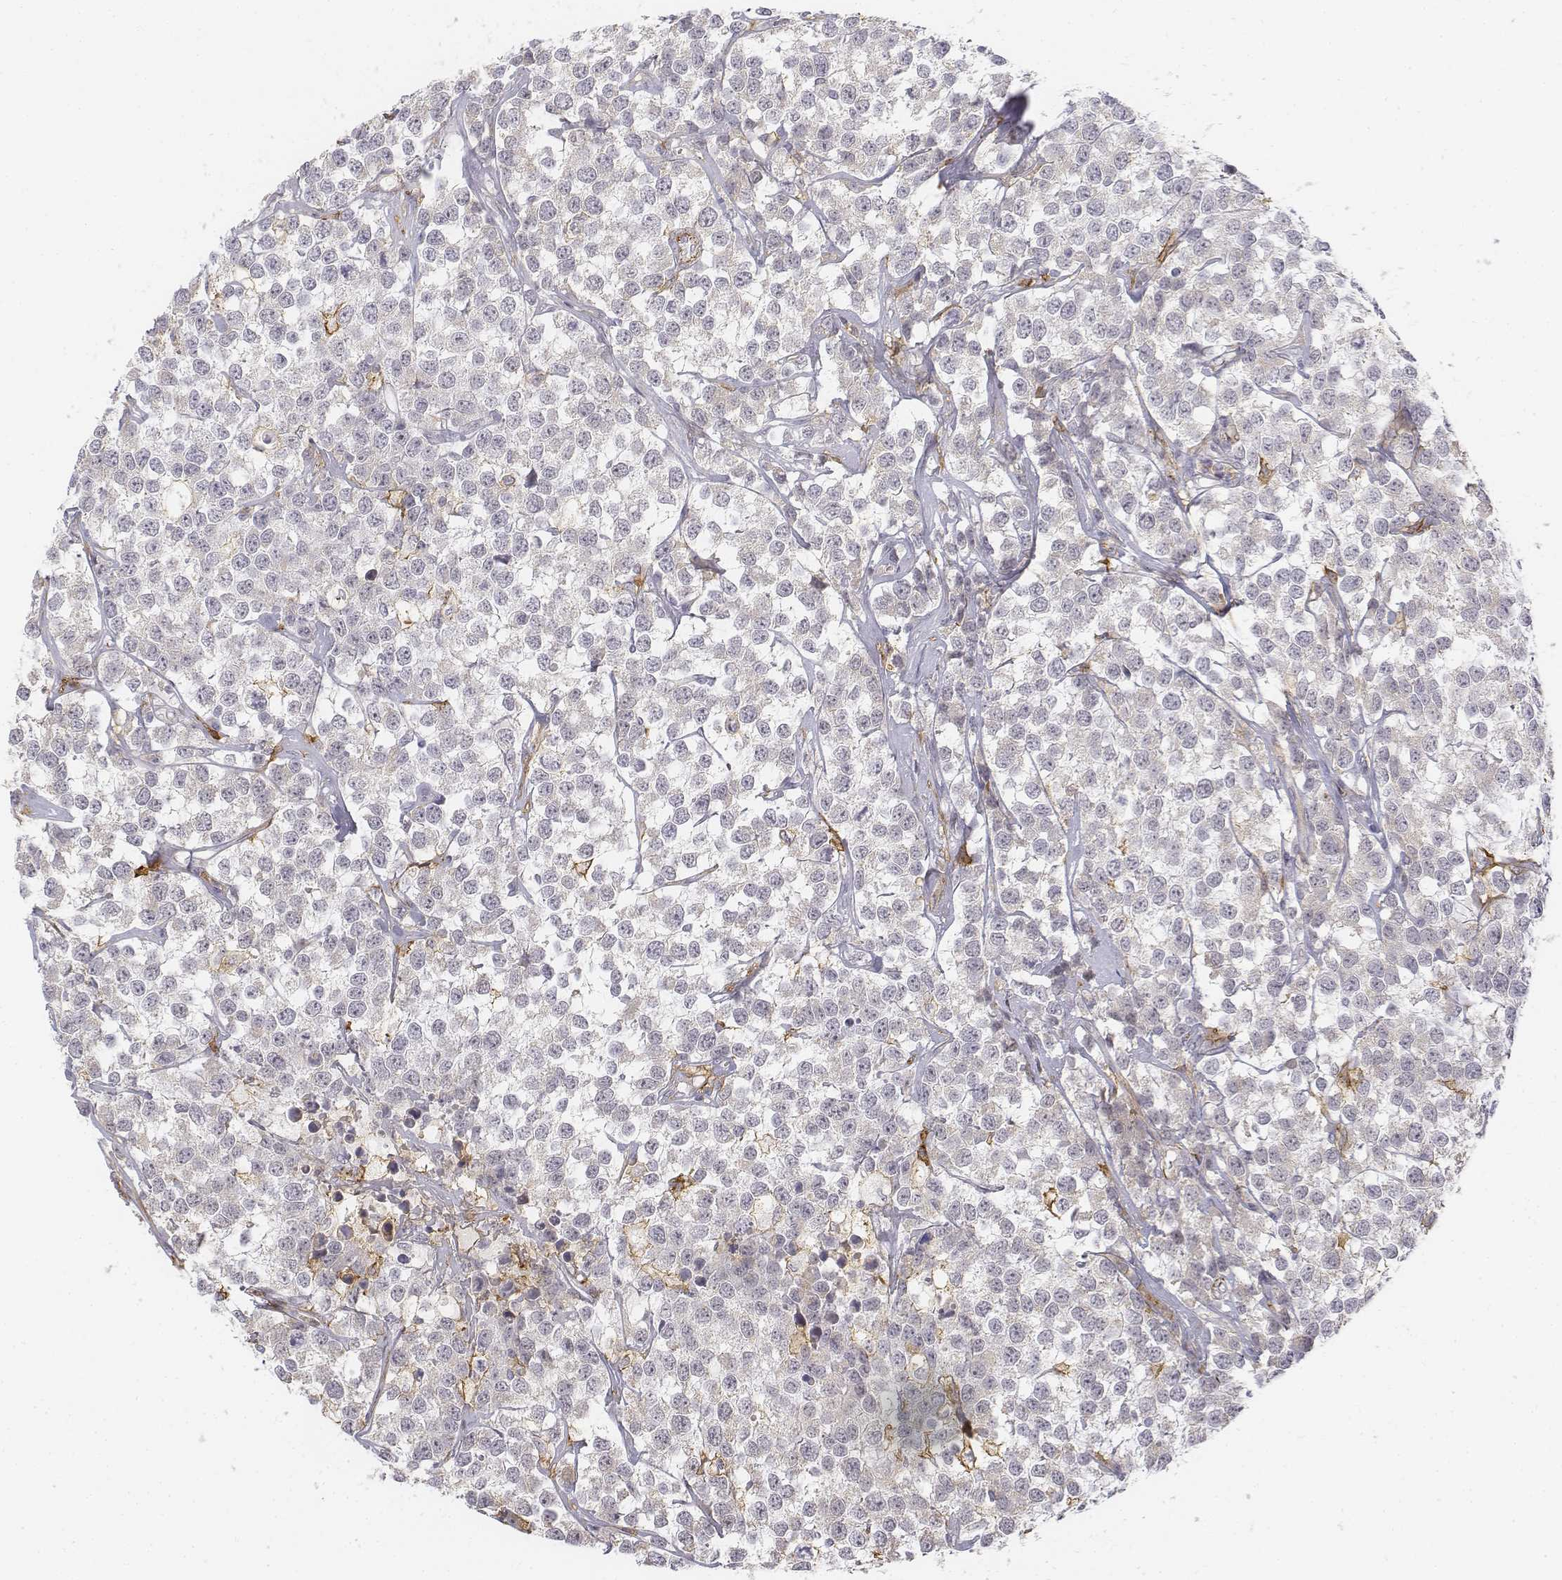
{"staining": {"intensity": "negative", "quantity": "none", "location": "none"}, "tissue": "testis cancer", "cell_type": "Tumor cells", "image_type": "cancer", "snomed": [{"axis": "morphology", "description": "Seminoma, NOS"}, {"axis": "topography", "description": "Testis"}], "caption": "Tumor cells show no significant protein expression in seminoma (testis).", "gene": "CD14", "patient": {"sex": "male", "age": 59}}